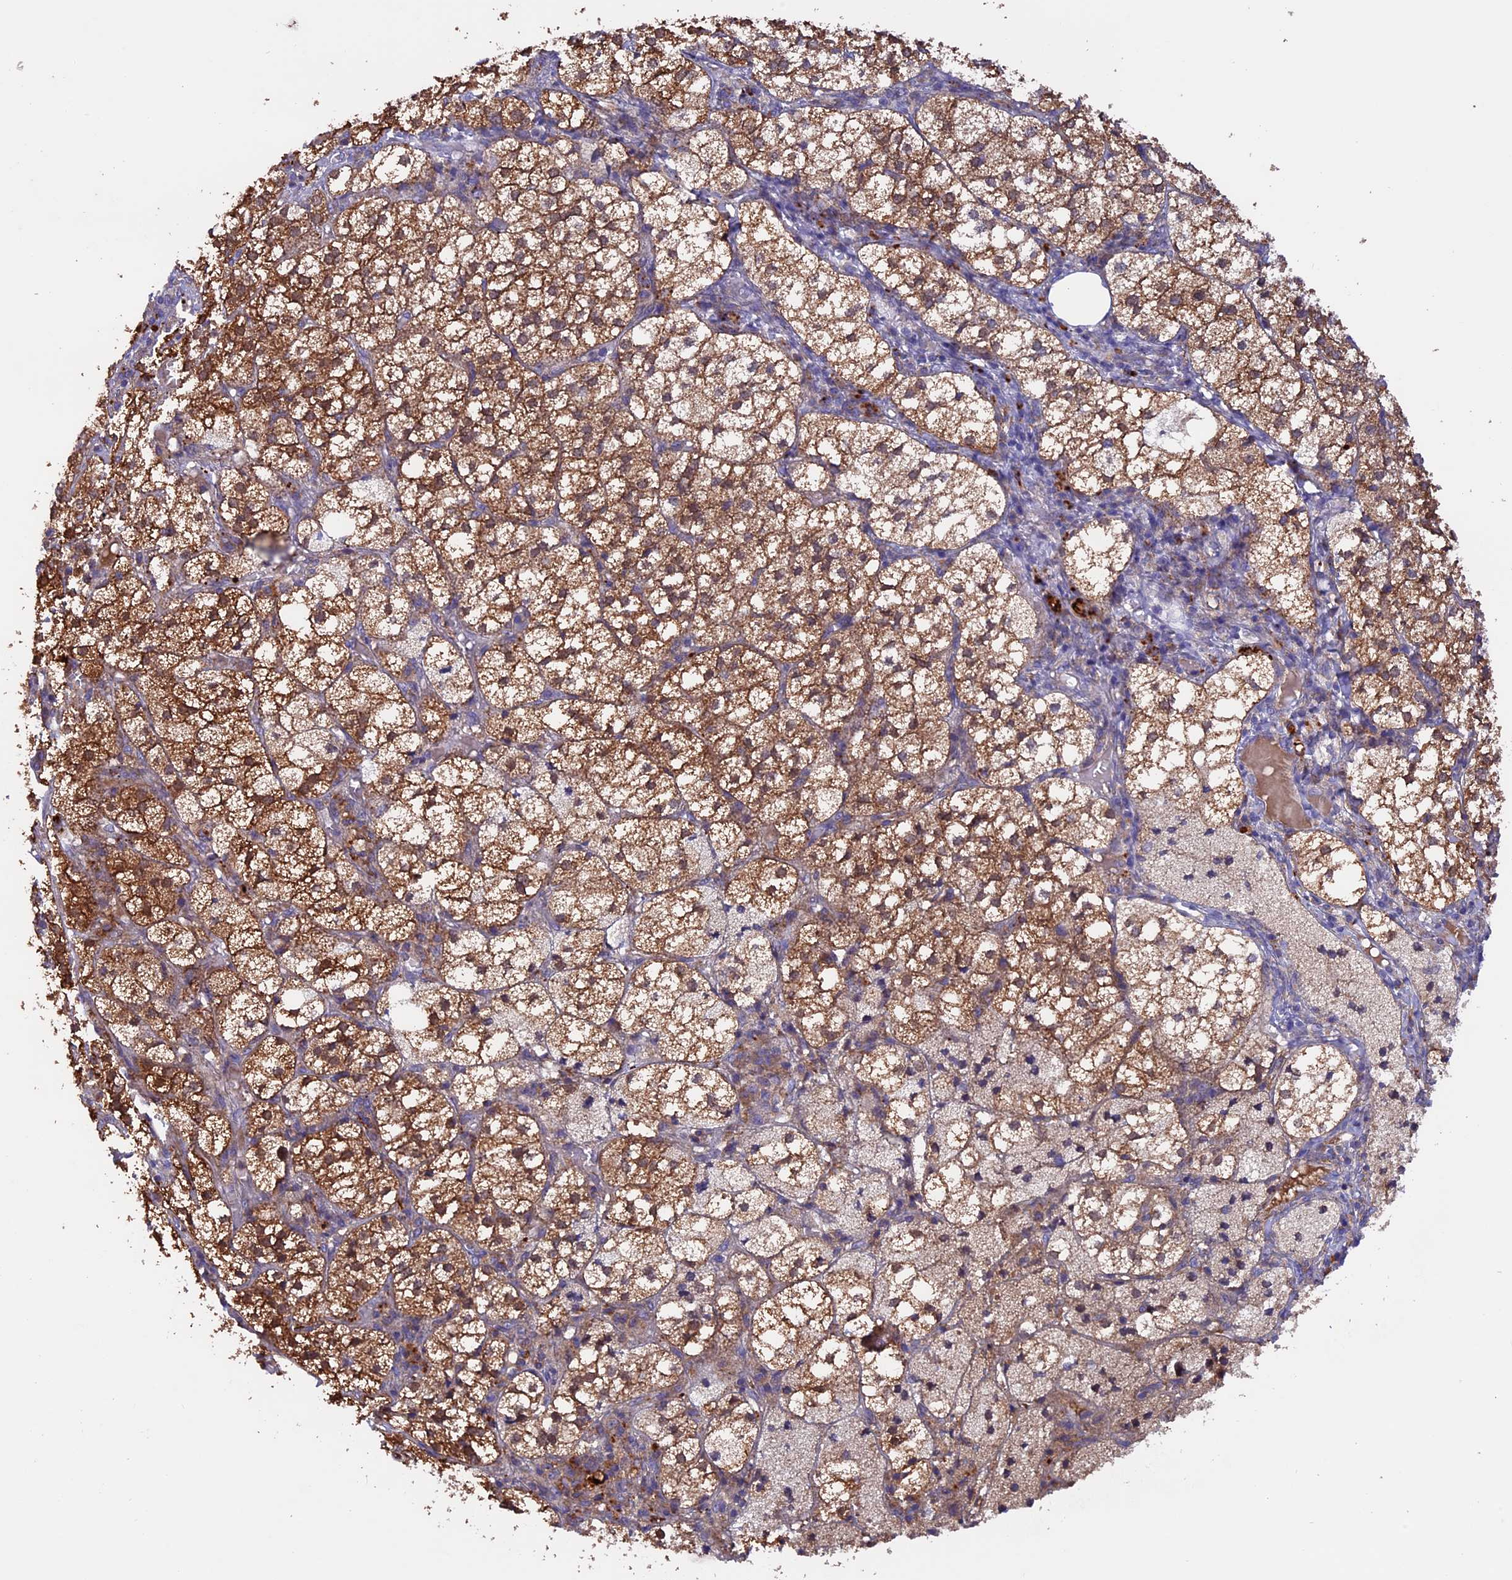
{"staining": {"intensity": "moderate", "quantity": ">75%", "location": "cytoplasmic/membranous"}, "tissue": "adrenal gland", "cell_type": "Glandular cells", "image_type": "normal", "snomed": [{"axis": "morphology", "description": "Normal tissue, NOS"}, {"axis": "topography", "description": "Adrenal gland"}], "caption": "IHC (DAB) staining of normal human adrenal gland displays moderate cytoplasmic/membranous protein expression in approximately >75% of glandular cells.", "gene": "PTPN9", "patient": {"sex": "female", "age": 61}}